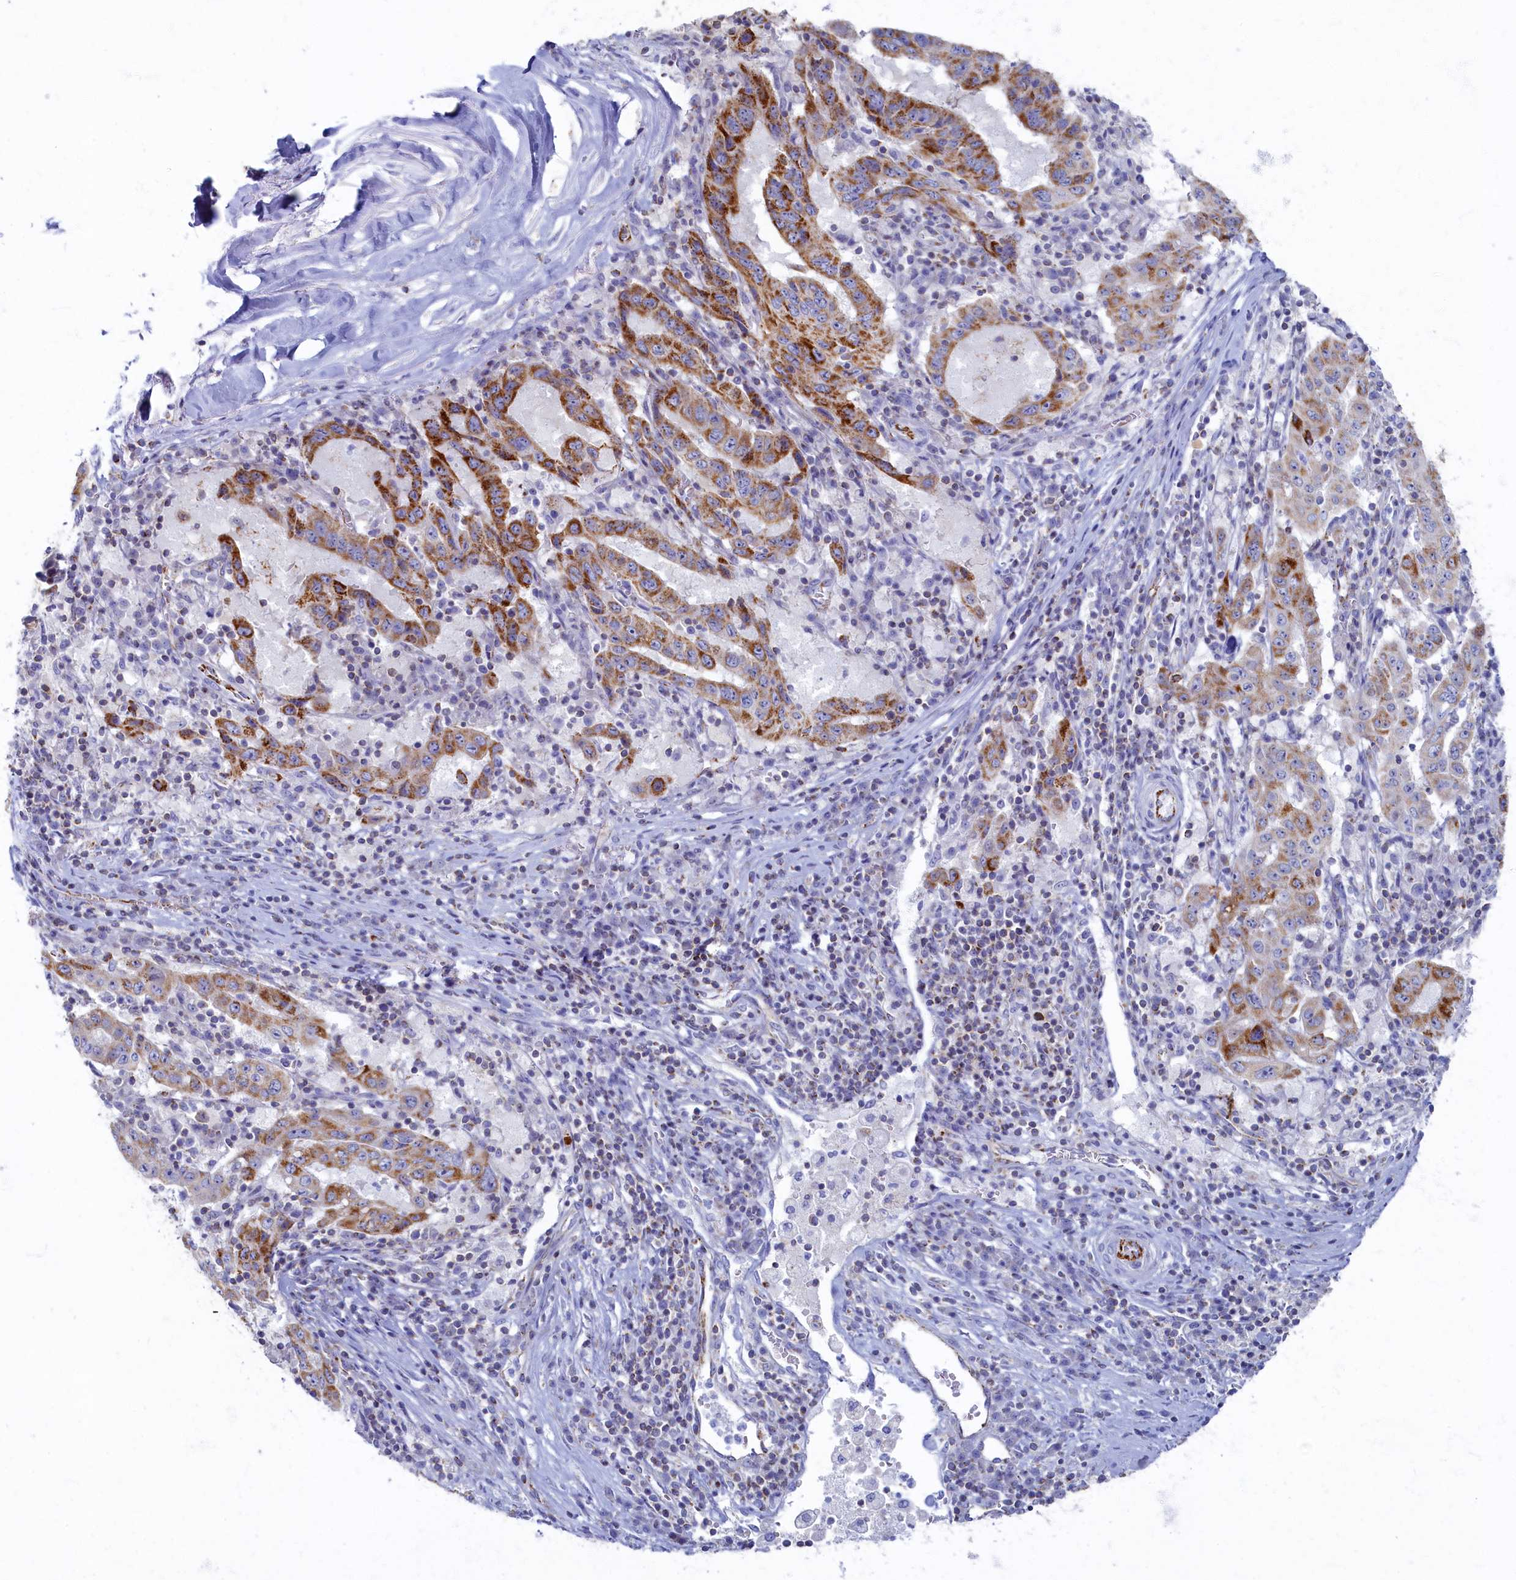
{"staining": {"intensity": "moderate", "quantity": "25%-75%", "location": "cytoplasmic/membranous"}, "tissue": "pancreatic cancer", "cell_type": "Tumor cells", "image_type": "cancer", "snomed": [{"axis": "morphology", "description": "Adenocarcinoma, NOS"}, {"axis": "topography", "description": "Pancreas"}], "caption": "A photomicrograph of human adenocarcinoma (pancreatic) stained for a protein shows moderate cytoplasmic/membranous brown staining in tumor cells.", "gene": "OCIAD2", "patient": {"sex": "male", "age": 63}}